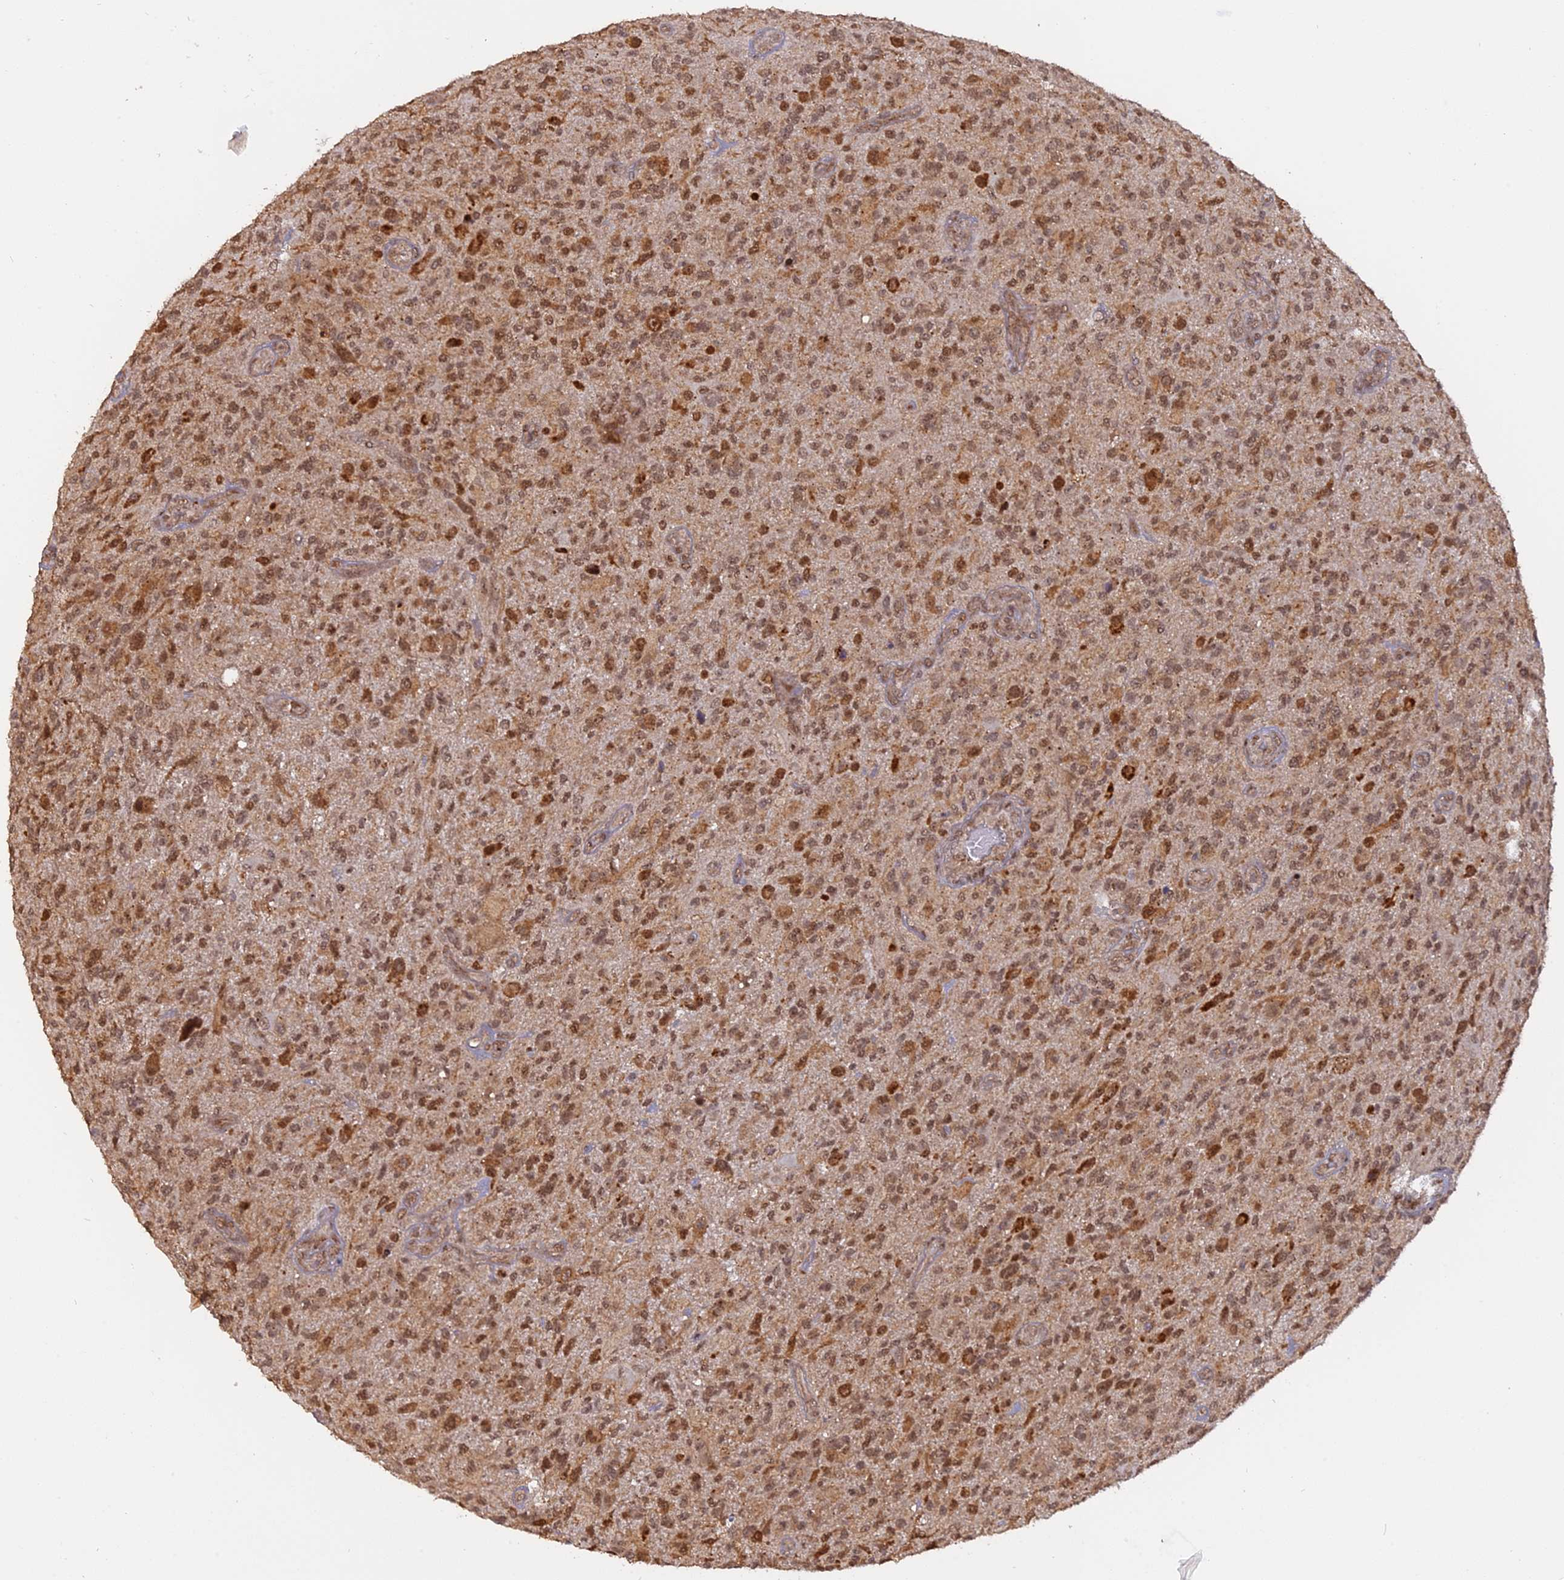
{"staining": {"intensity": "moderate", "quantity": ">75%", "location": "nuclear"}, "tissue": "glioma", "cell_type": "Tumor cells", "image_type": "cancer", "snomed": [{"axis": "morphology", "description": "Glioma, malignant, High grade"}, {"axis": "topography", "description": "Brain"}], "caption": "Glioma was stained to show a protein in brown. There is medium levels of moderate nuclear staining in approximately >75% of tumor cells.", "gene": "PKIG", "patient": {"sex": "male", "age": 47}}